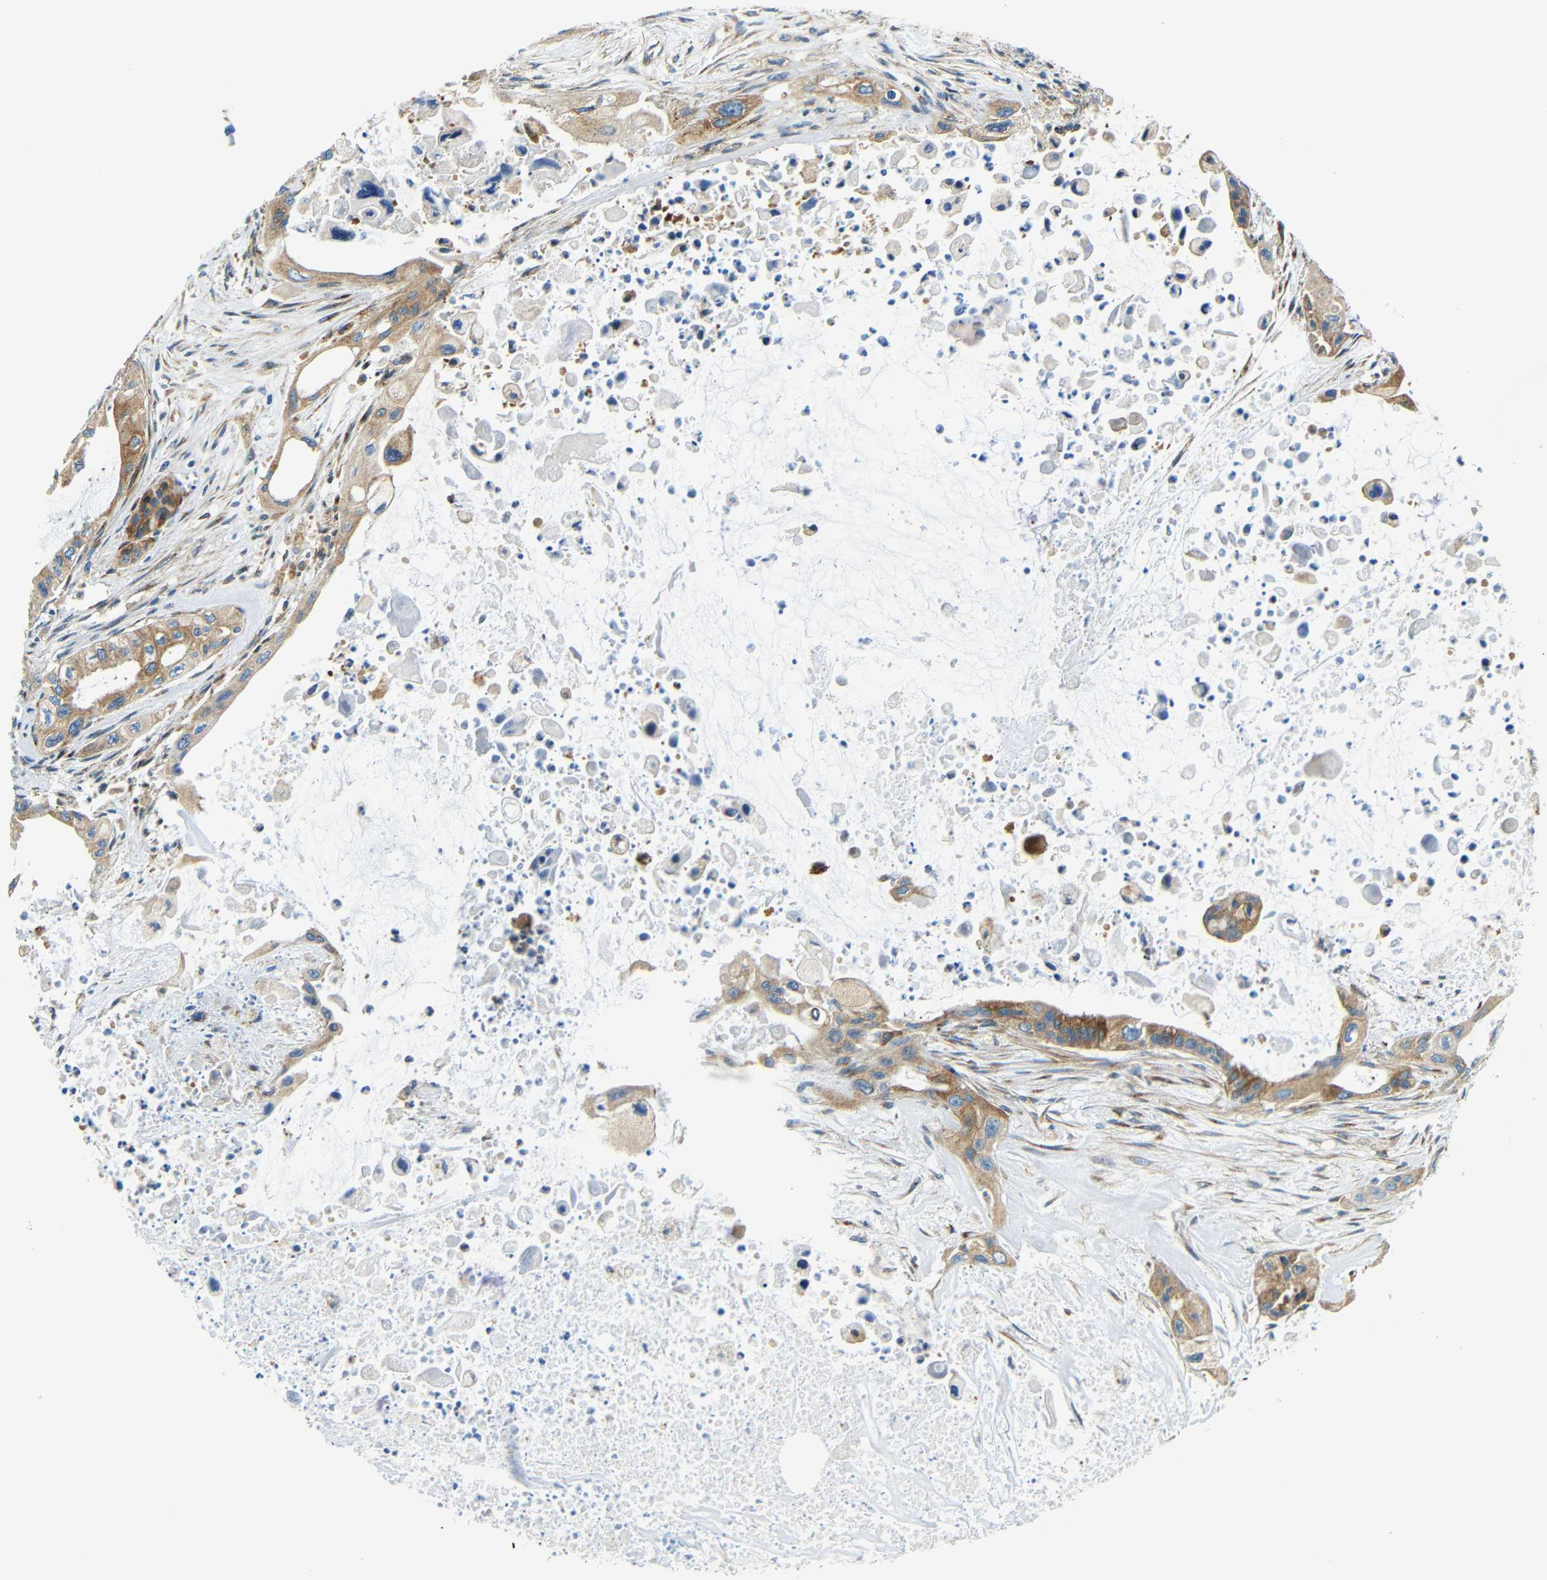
{"staining": {"intensity": "moderate", "quantity": ">75%", "location": "cytoplasmic/membranous"}, "tissue": "pancreatic cancer", "cell_type": "Tumor cells", "image_type": "cancer", "snomed": [{"axis": "morphology", "description": "Adenocarcinoma, NOS"}, {"axis": "topography", "description": "Pancreas"}], "caption": "Moderate cytoplasmic/membranous protein expression is appreciated in about >75% of tumor cells in pancreatic cancer (adenocarcinoma).", "gene": "USO1", "patient": {"sex": "male", "age": 73}}